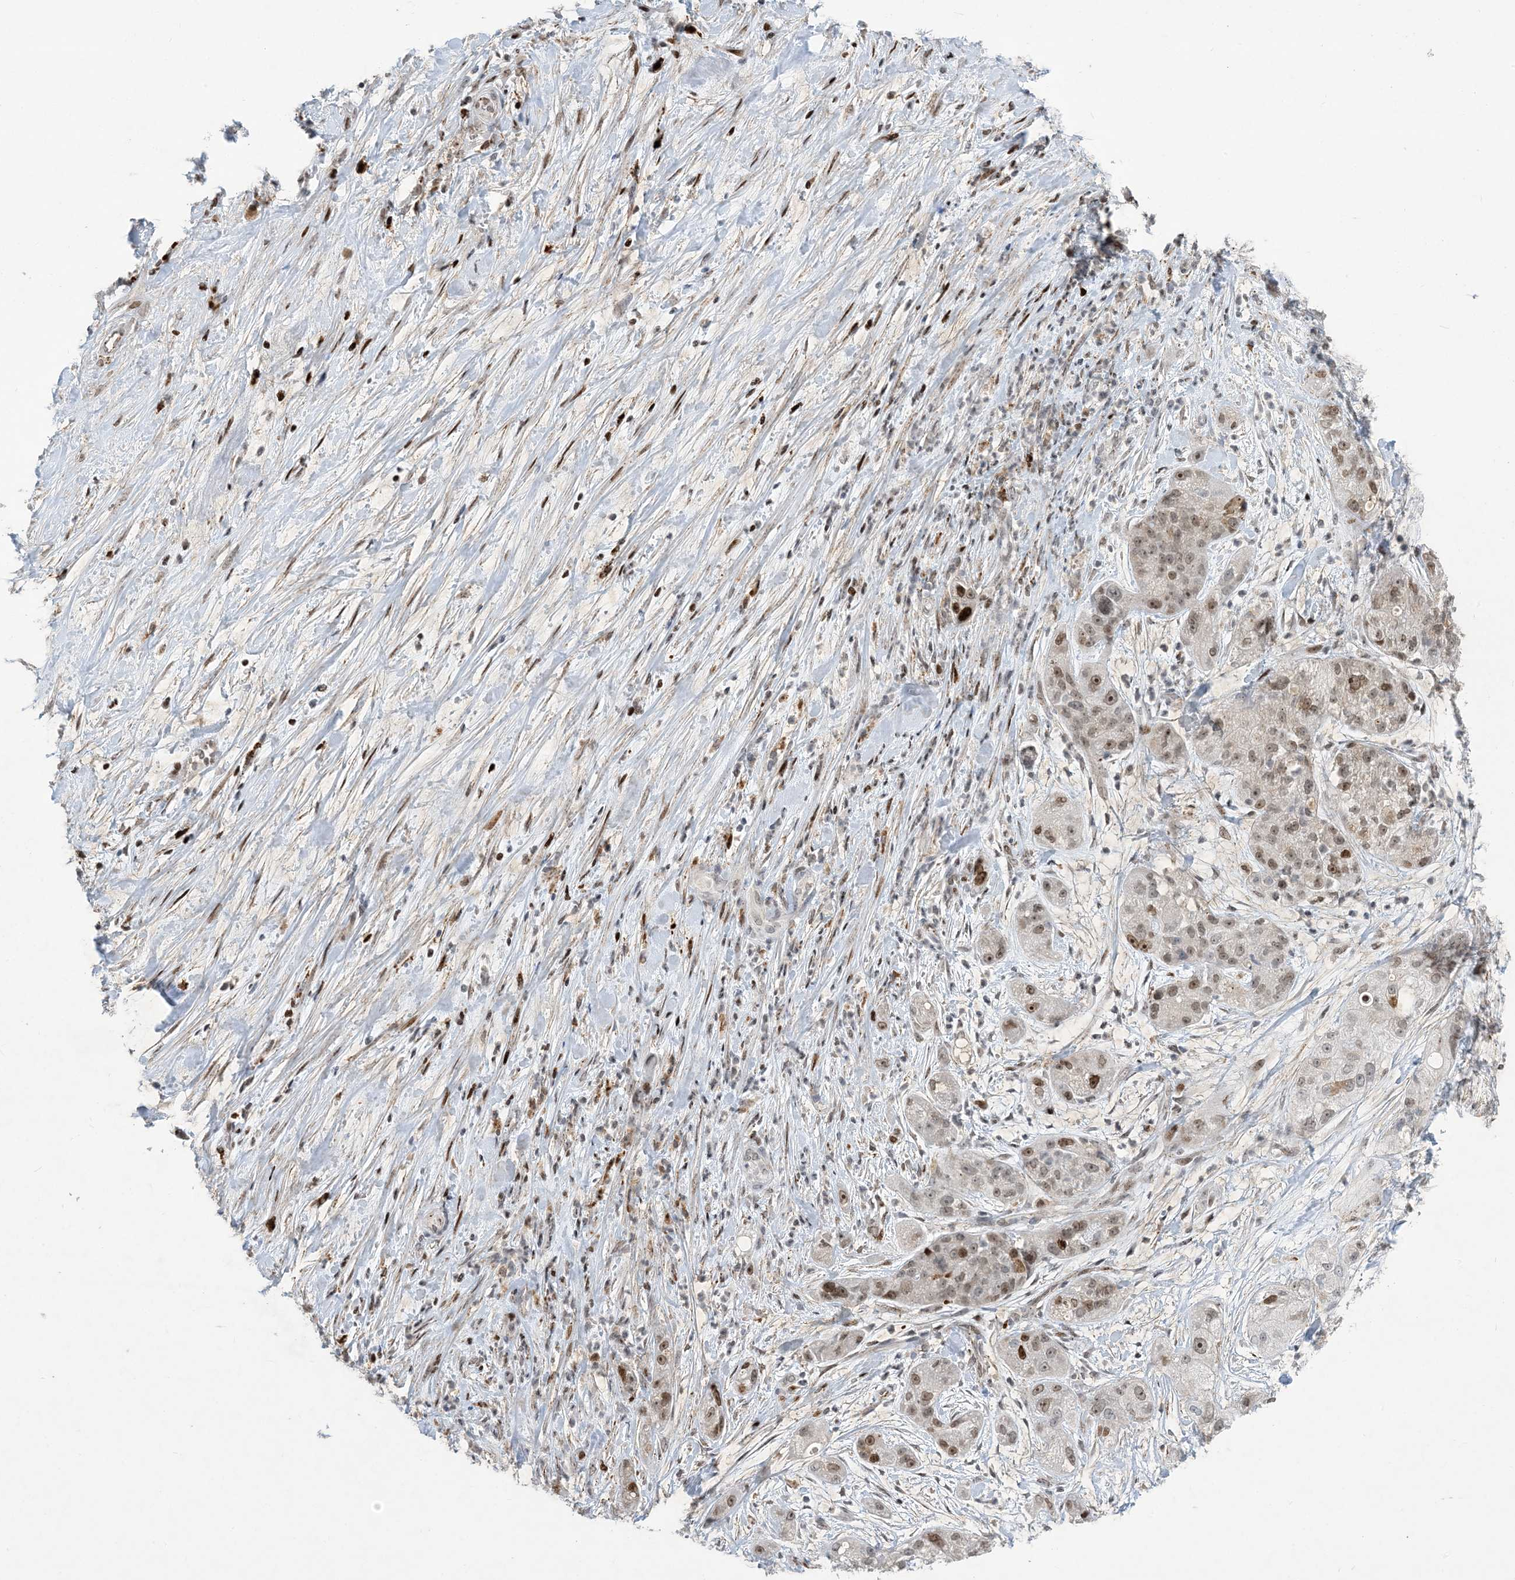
{"staining": {"intensity": "moderate", "quantity": ">75%", "location": "nuclear"}, "tissue": "pancreatic cancer", "cell_type": "Tumor cells", "image_type": "cancer", "snomed": [{"axis": "morphology", "description": "Adenocarcinoma, NOS"}, {"axis": "topography", "description": "Pancreas"}], "caption": "Protein staining displays moderate nuclear positivity in approximately >75% of tumor cells in pancreatic cancer.", "gene": "SLC25A53", "patient": {"sex": "female", "age": 78}}